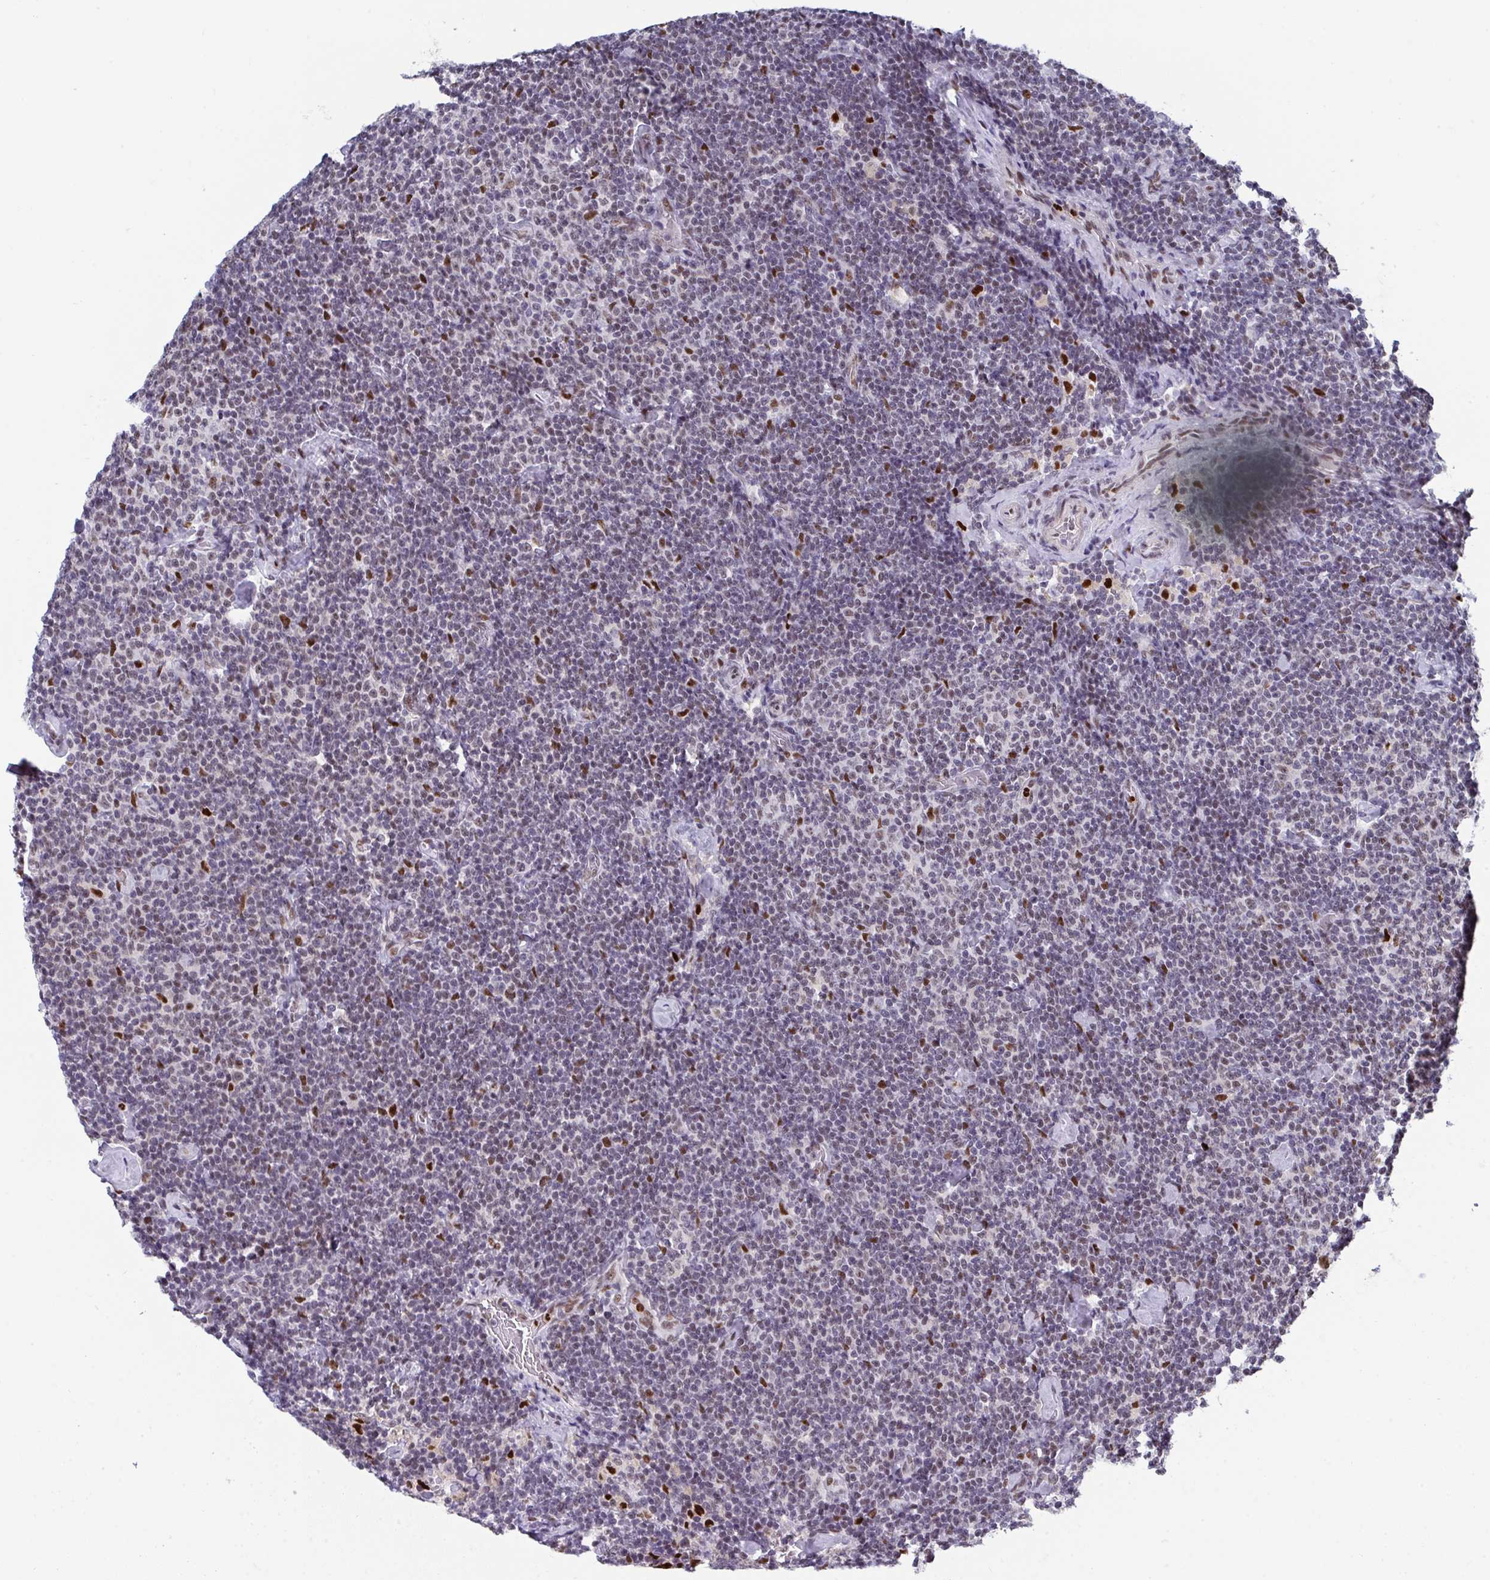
{"staining": {"intensity": "weak", "quantity": "<25%", "location": "nuclear"}, "tissue": "lymphoma", "cell_type": "Tumor cells", "image_type": "cancer", "snomed": [{"axis": "morphology", "description": "Malignant lymphoma, non-Hodgkin's type, Low grade"}, {"axis": "topography", "description": "Lymph node"}], "caption": "Photomicrograph shows no protein expression in tumor cells of lymphoma tissue.", "gene": "JDP2", "patient": {"sex": "male", "age": 81}}